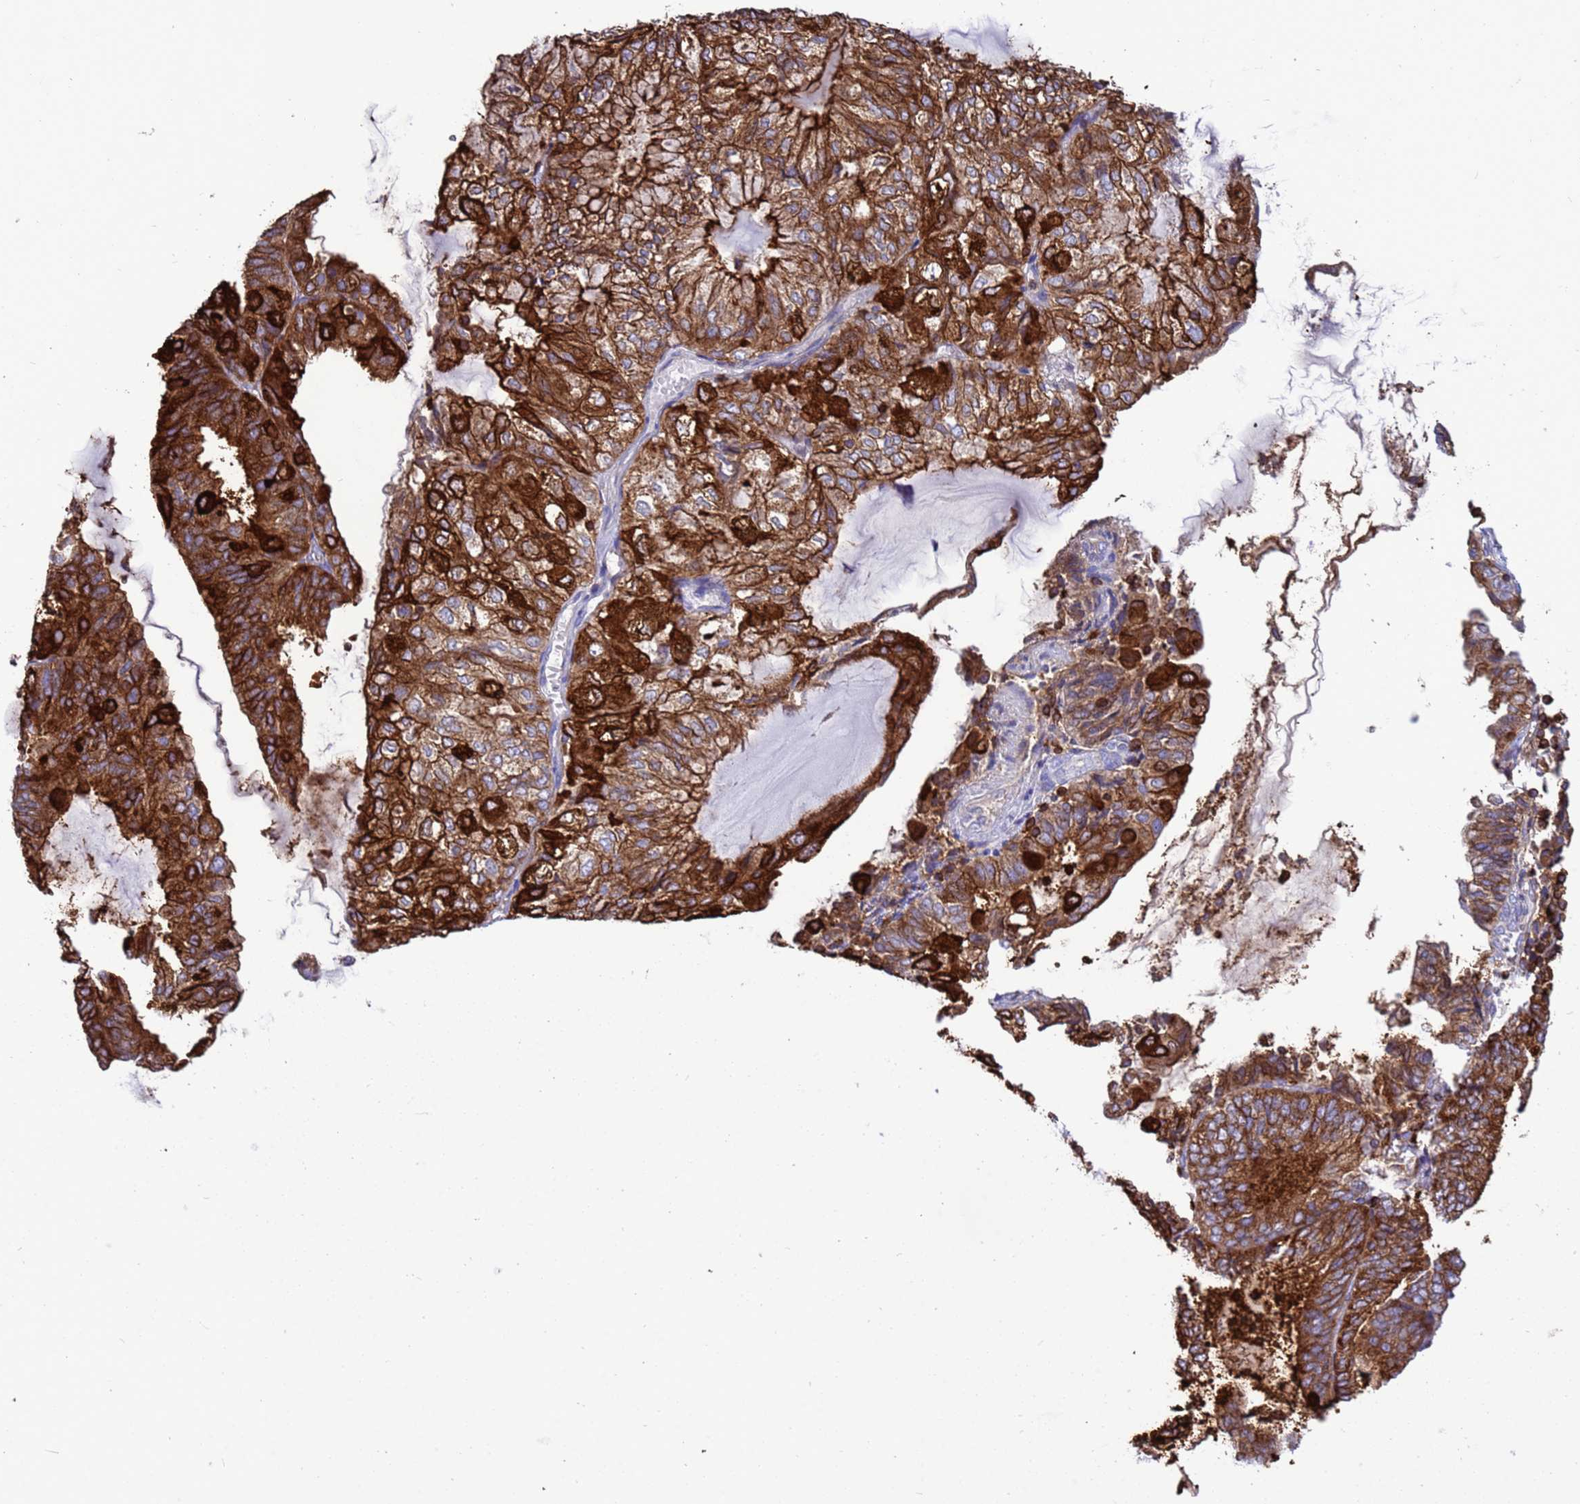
{"staining": {"intensity": "strong", "quantity": ">75%", "location": "cytoplasmic/membranous"}, "tissue": "endometrial cancer", "cell_type": "Tumor cells", "image_type": "cancer", "snomed": [{"axis": "morphology", "description": "Adenocarcinoma, NOS"}, {"axis": "topography", "description": "Endometrium"}], "caption": "Immunohistochemical staining of endometrial cancer demonstrates high levels of strong cytoplasmic/membranous positivity in approximately >75% of tumor cells.", "gene": "EZR", "patient": {"sex": "female", "age": 81}}